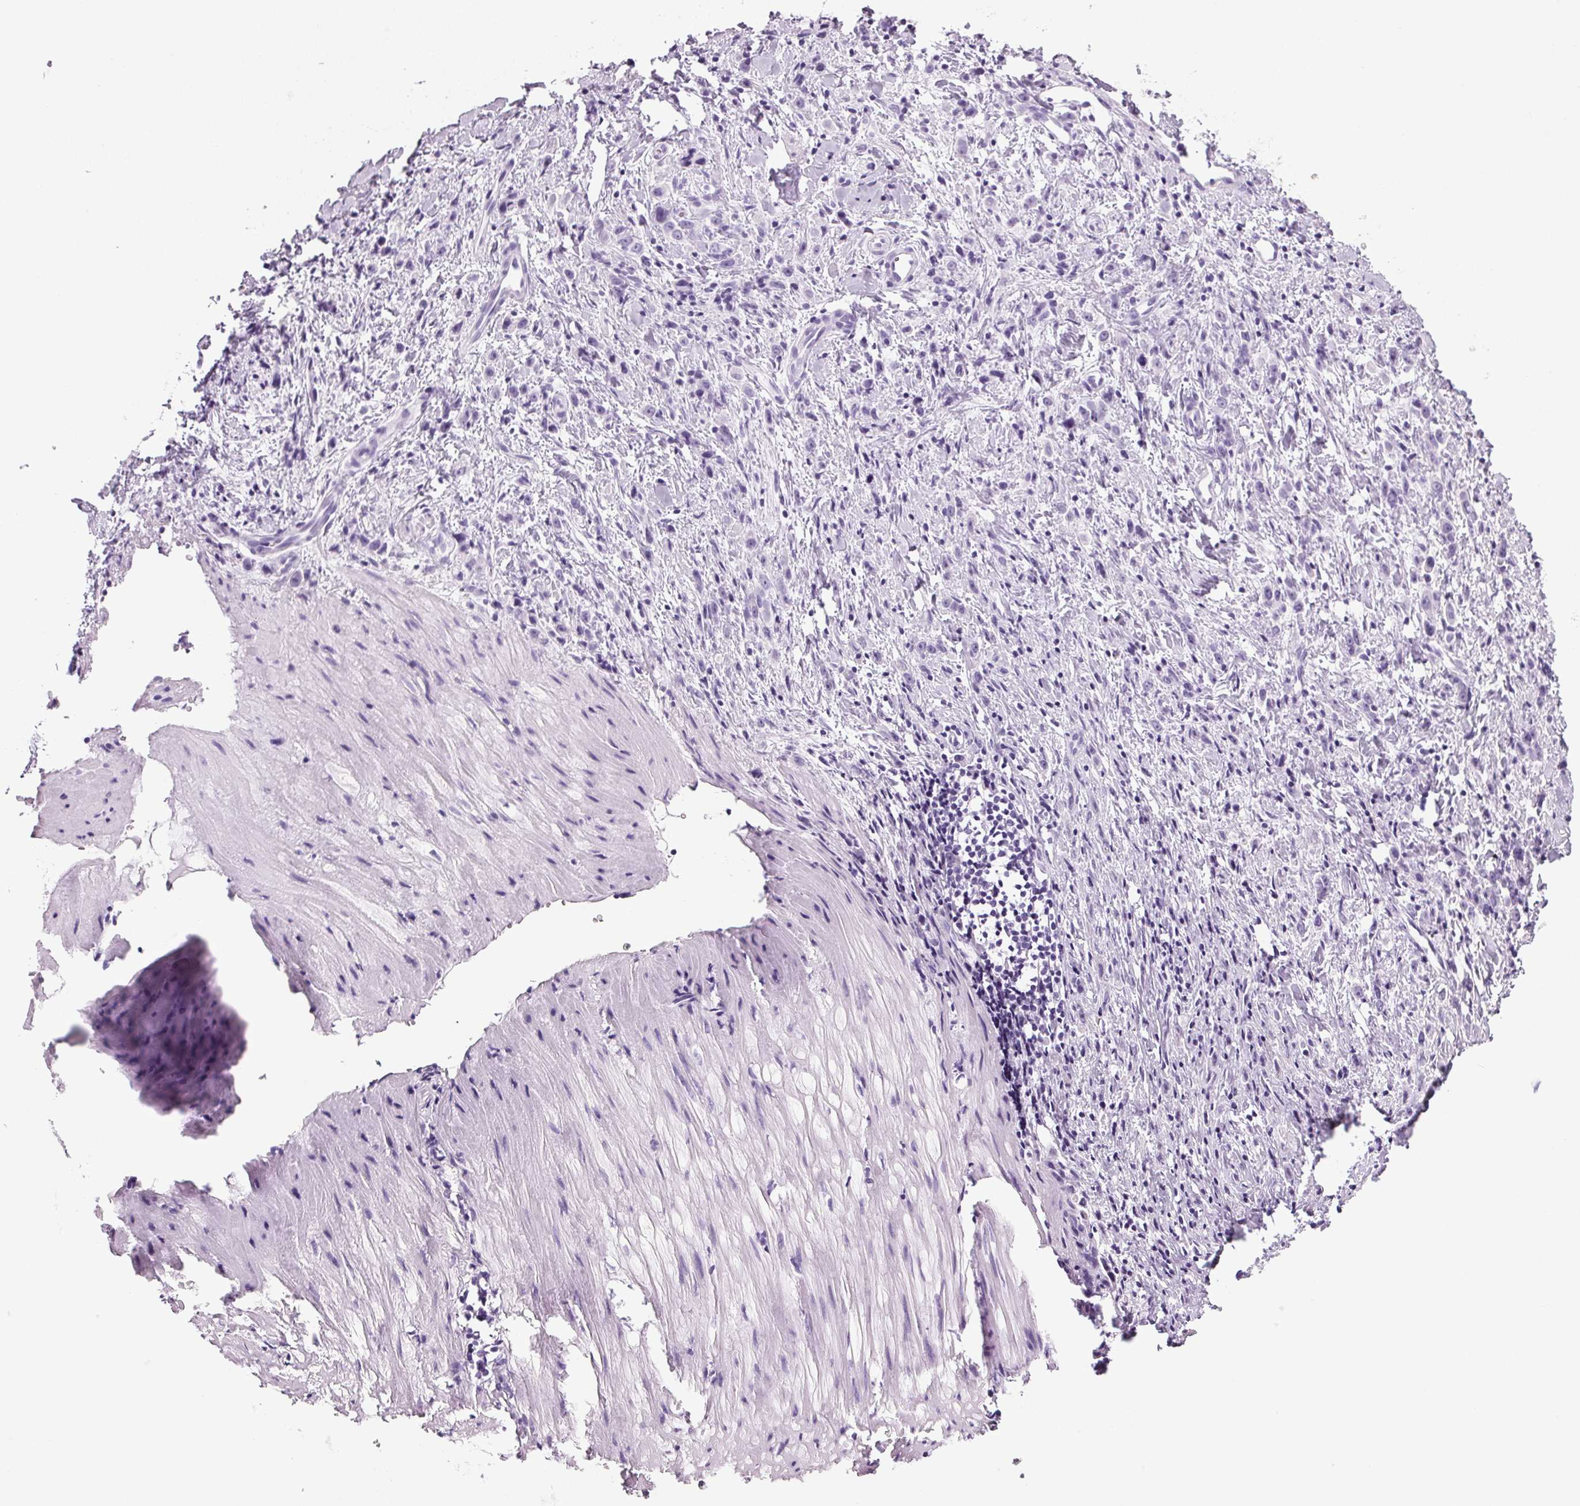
{"staining": {"intensity": "negative", "quantity": "none", "location": "none"}, "tissue": "stomach cancer", "cell_type": "Tumor cells", "image_type": "cancer", "snomed": [{"axis": "morphology", "description": "Adenocarcinoma, NOS"}, {"axis": "topography", "description": "Stomach"}], "caption": "Tumor cells are negative for brown protein staining in stomach adenocarcinoma.", "gene": "PPP1R1A", "patient": {"sex": "male", "age": 47}}